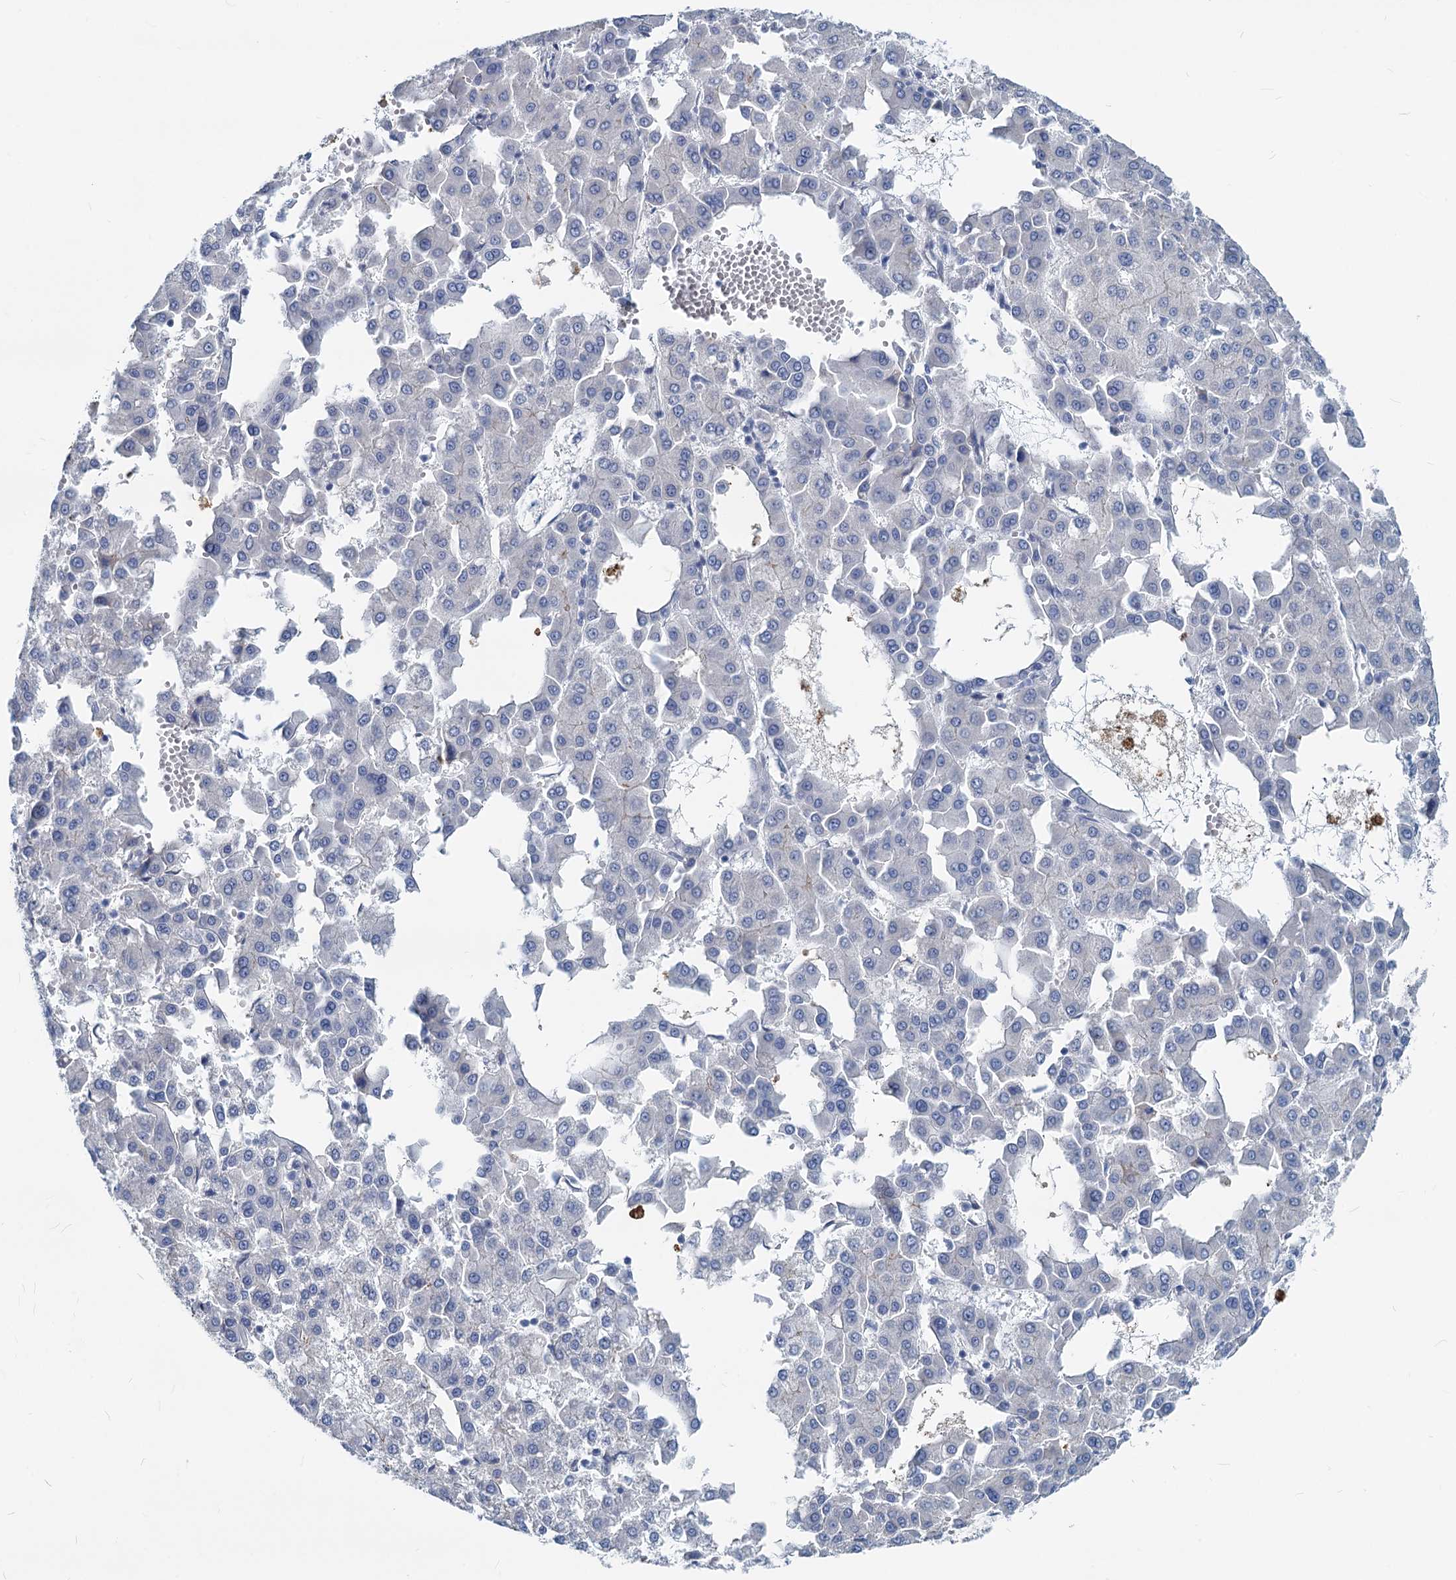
{"staining": {"intensity": "negative", "quantity": "none", "location": "none"}, "tissue": "liver cancer", "cell_type": "Tumor cells", "image_type": "cancer", "snomed": [{"axis": "morphology", "description": "Carcinoma, Hepatocellular, NOS"}, {"axis": "topography", "description": "Liver"}], "caption": "Immunohistochemistry histopathology image of neoplastic tissue: human liver hepatocellular carcinoma stained with DAB reveals no significant protein expression in tumor cells.", "gene": "GSTM3", "patient": {"sex": "male", "age": 47}}